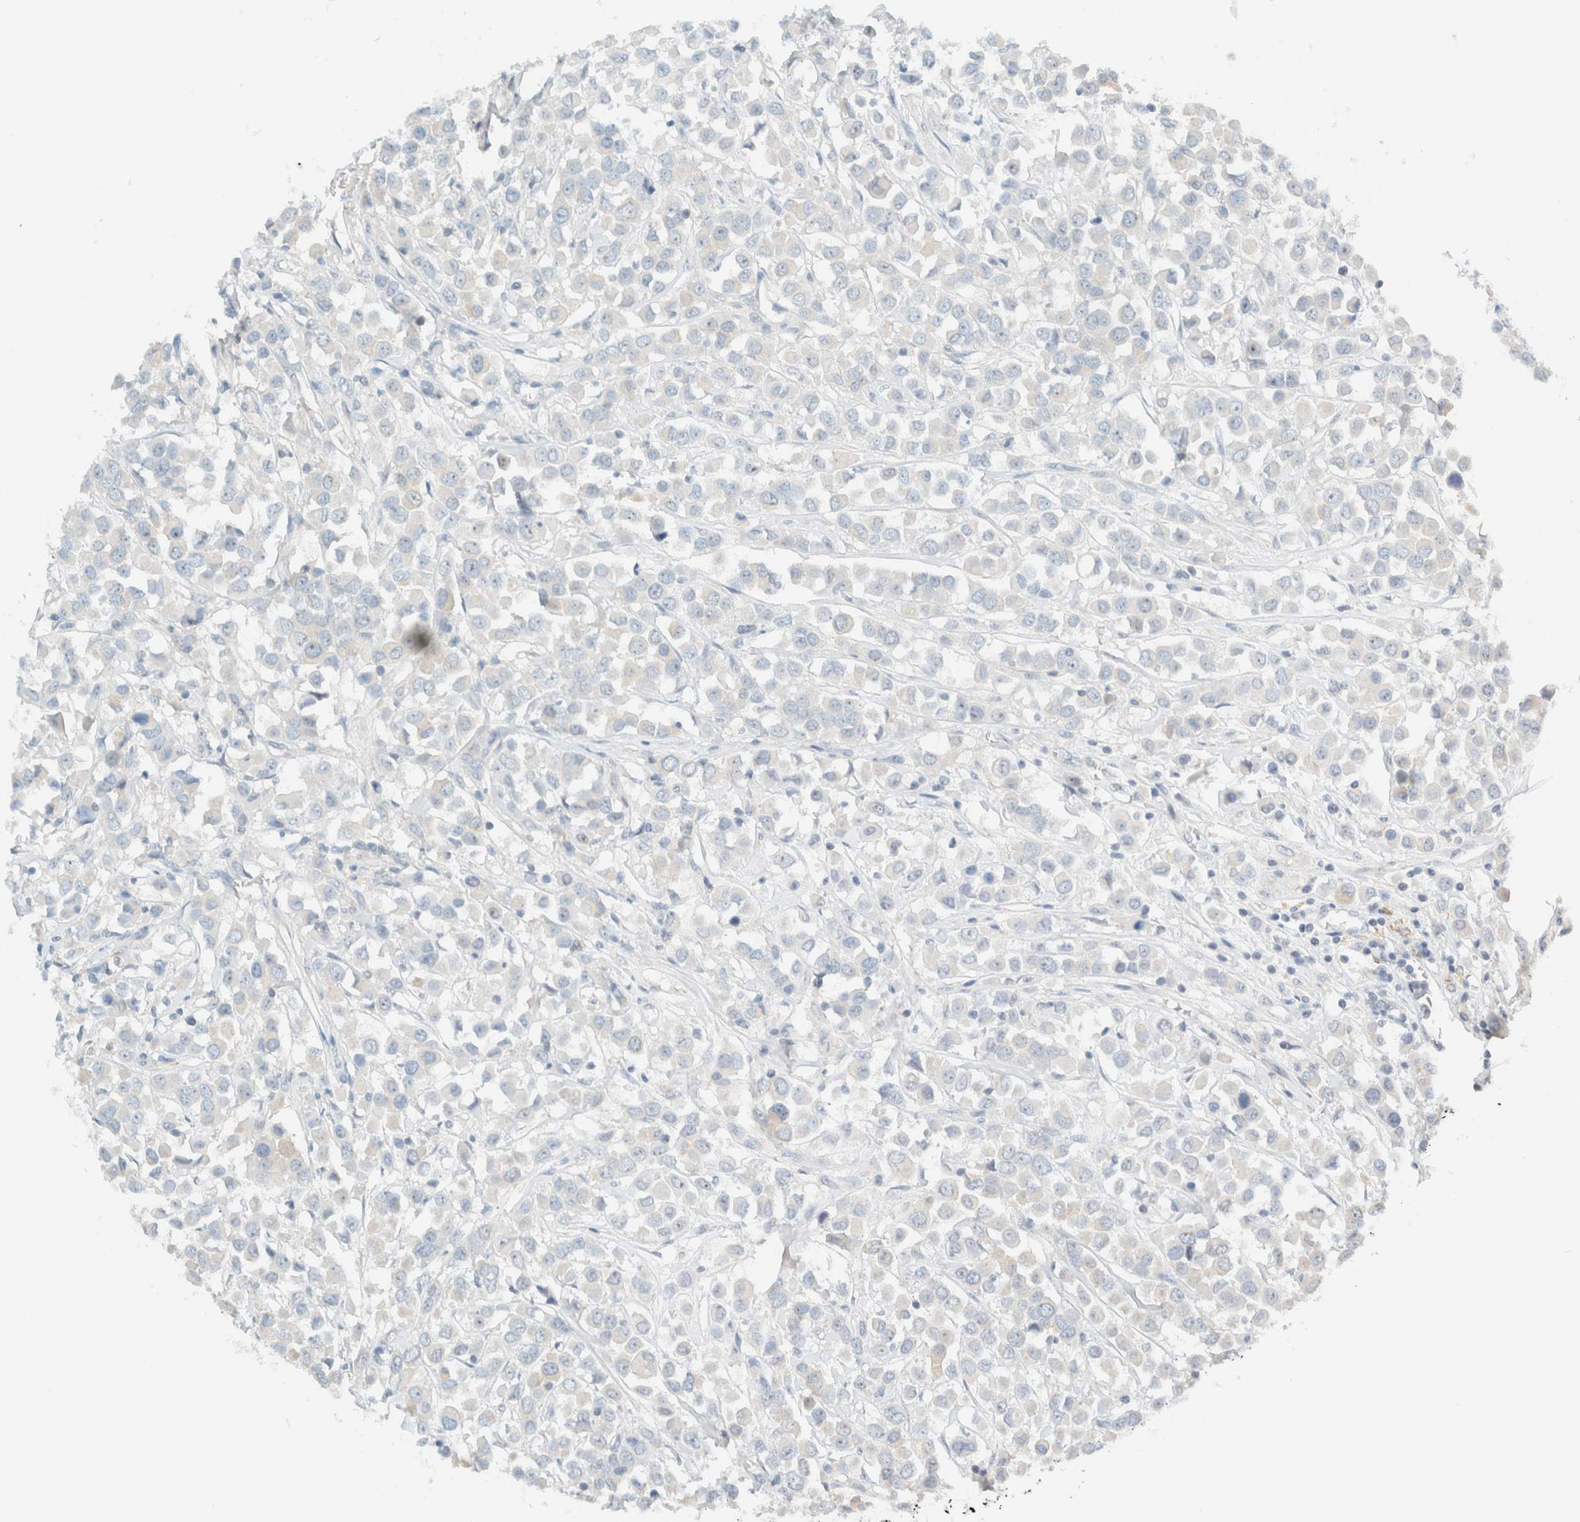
{"staining": {"intensity": "negative", "quantity": "none", "location": "none"}, "tissue": "breast cancer", "cell_type": "Tumor cells", "image_type": "cancer", "snomed": [{"axis": "morphology", "description": "Duct carcinoma"}, {"axis": "topography", "description": "Breast"}], "caption": "Immunohistochemistry of human breast invasive ductal carcinoma displays no expression in tumor cells. (Immunohistochemistry, brightfield microscopy, high magnification).", "gene": "NDE1", "patient": {"sex": "female", "age": 61}}